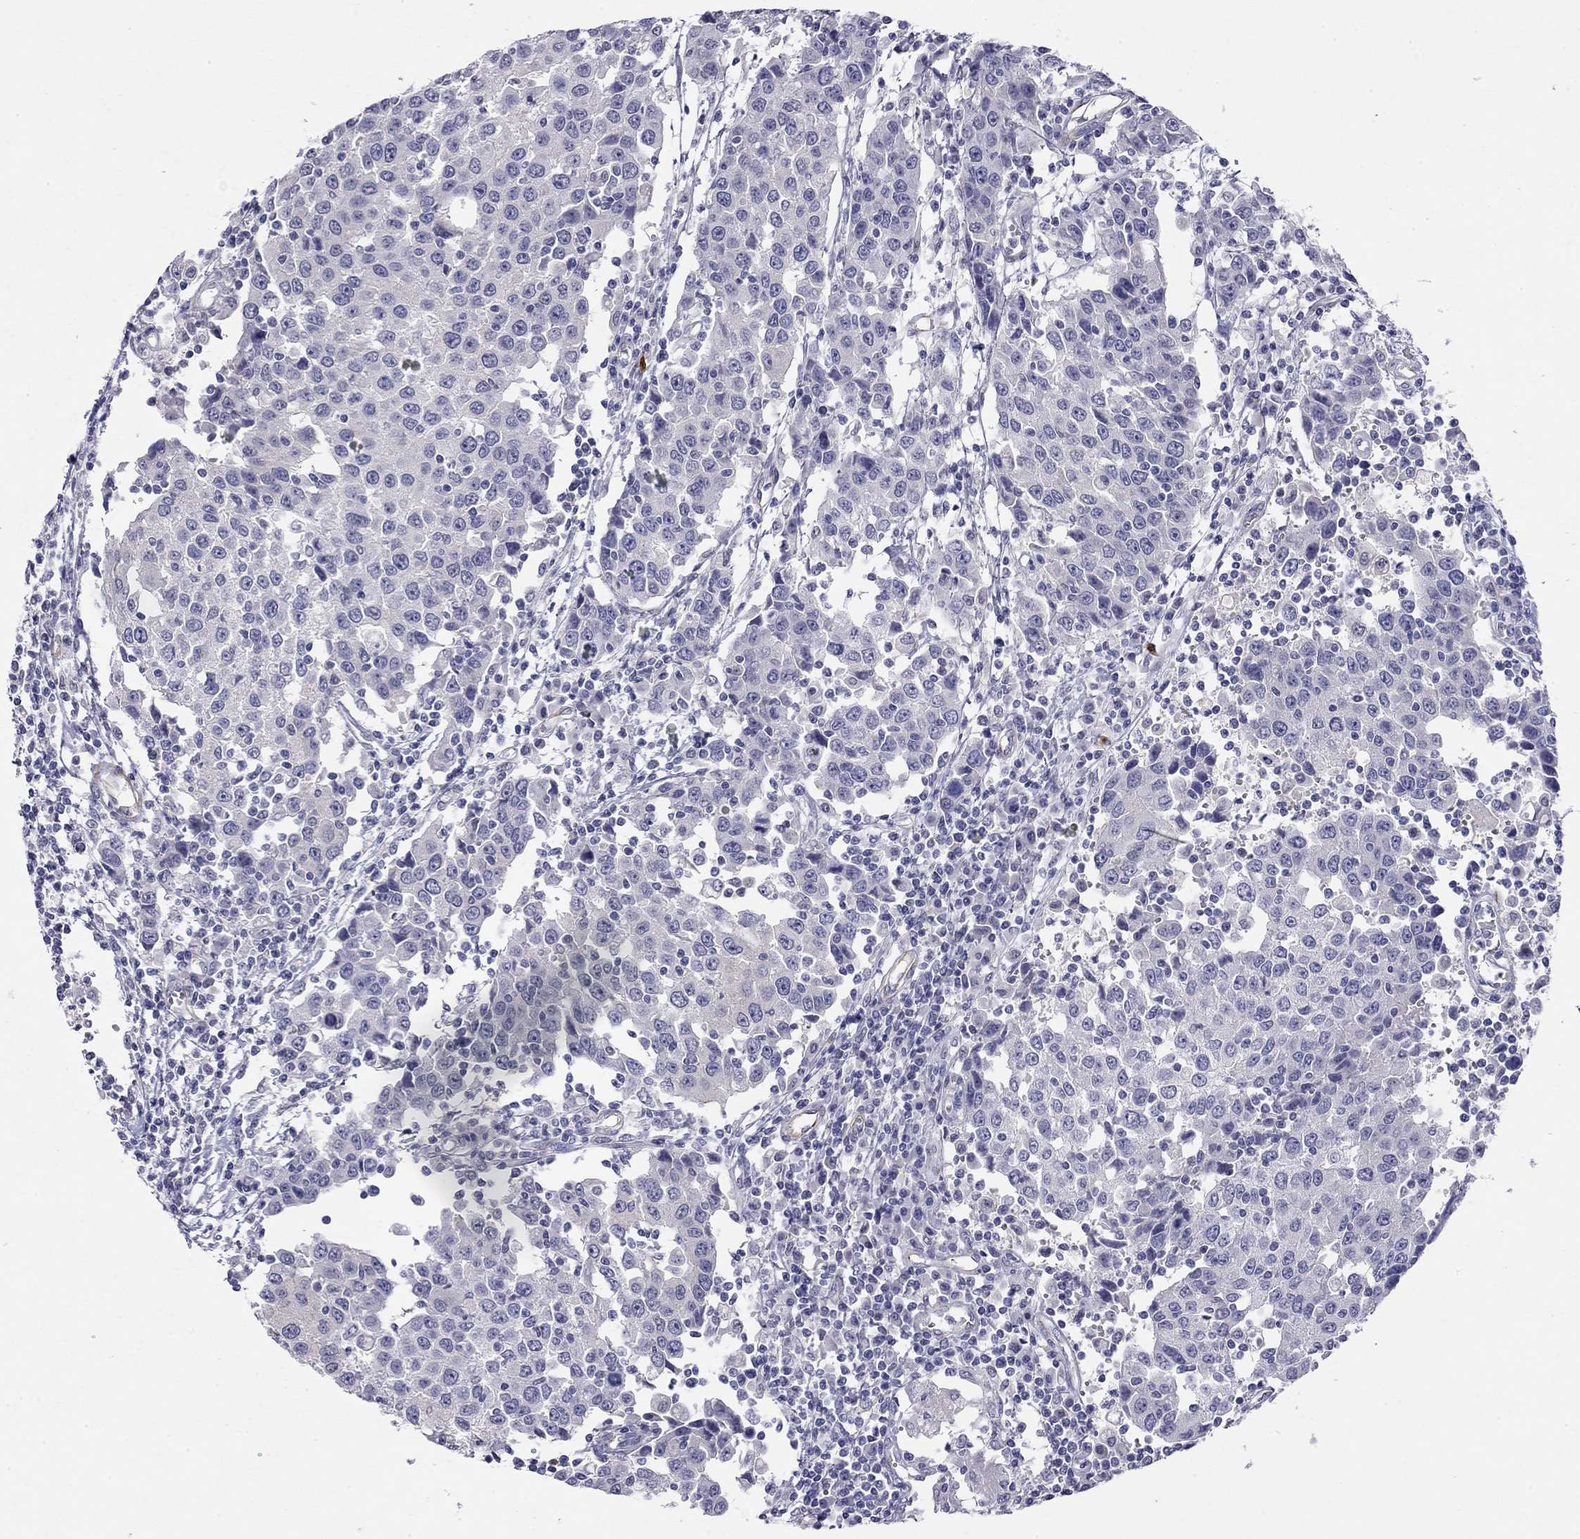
{"staining": {"intensity": "weak", "quantity": "<25%", "location": "cytoplasmic/membranous"}, "tissue": "urothelial cancer", "cell_type": "Tumor cells", "image_type": "cancer", "snomed": [{"axis": "morphology", "description": "Urothelial carcinoma, High grade"}, {"axis": "topography", "description": "Urinary bladder"}], "caption": "Human urothelial cancer stained for a protein using IHC displays no expression in tumor cells.", "gene": "RTL1", "patient": {"sex": "female", "age": 85}}